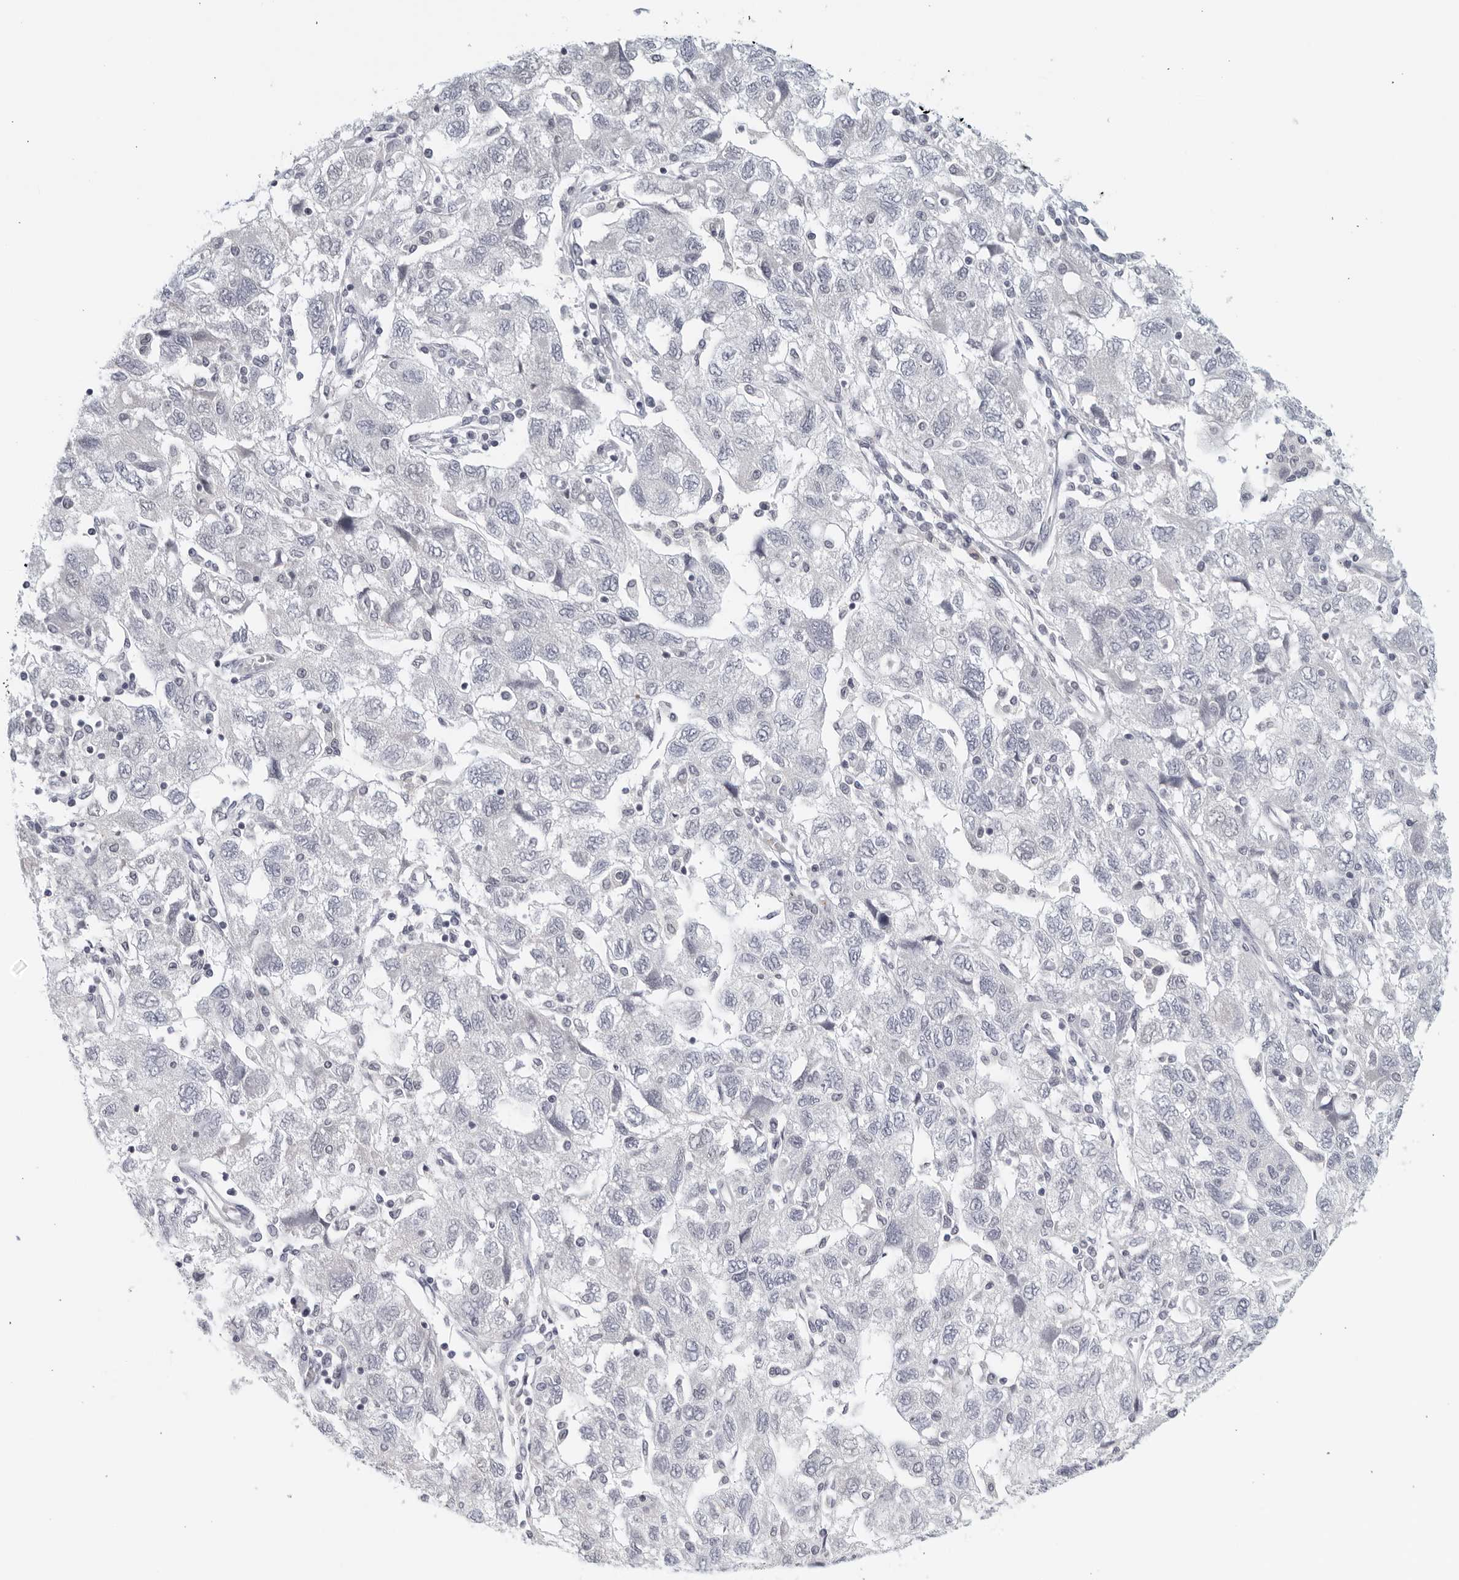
{"staining": {"intensity": "negative", "quantity": "none", "location": "none"}, "tissue": "ovarian cancer", "cell_type": "Tumor cells", "image_type": "cancer", "snomed": [{"axis": "morphology", "description": "Carcinoma, NOS"}, {"axis": "morphology", "description": "Cystadenocarcinoma, serous, NOS"}, {"axis": "topography", "description": "Ovary"}], "caption": "Immunohistochemistry (IHC) image of human ovarian carcinoma stained for a protein (brown), which displays no staining in tumor cells.", "gene": "MATN1", "patient": {"sex": "female", "age": 69}}